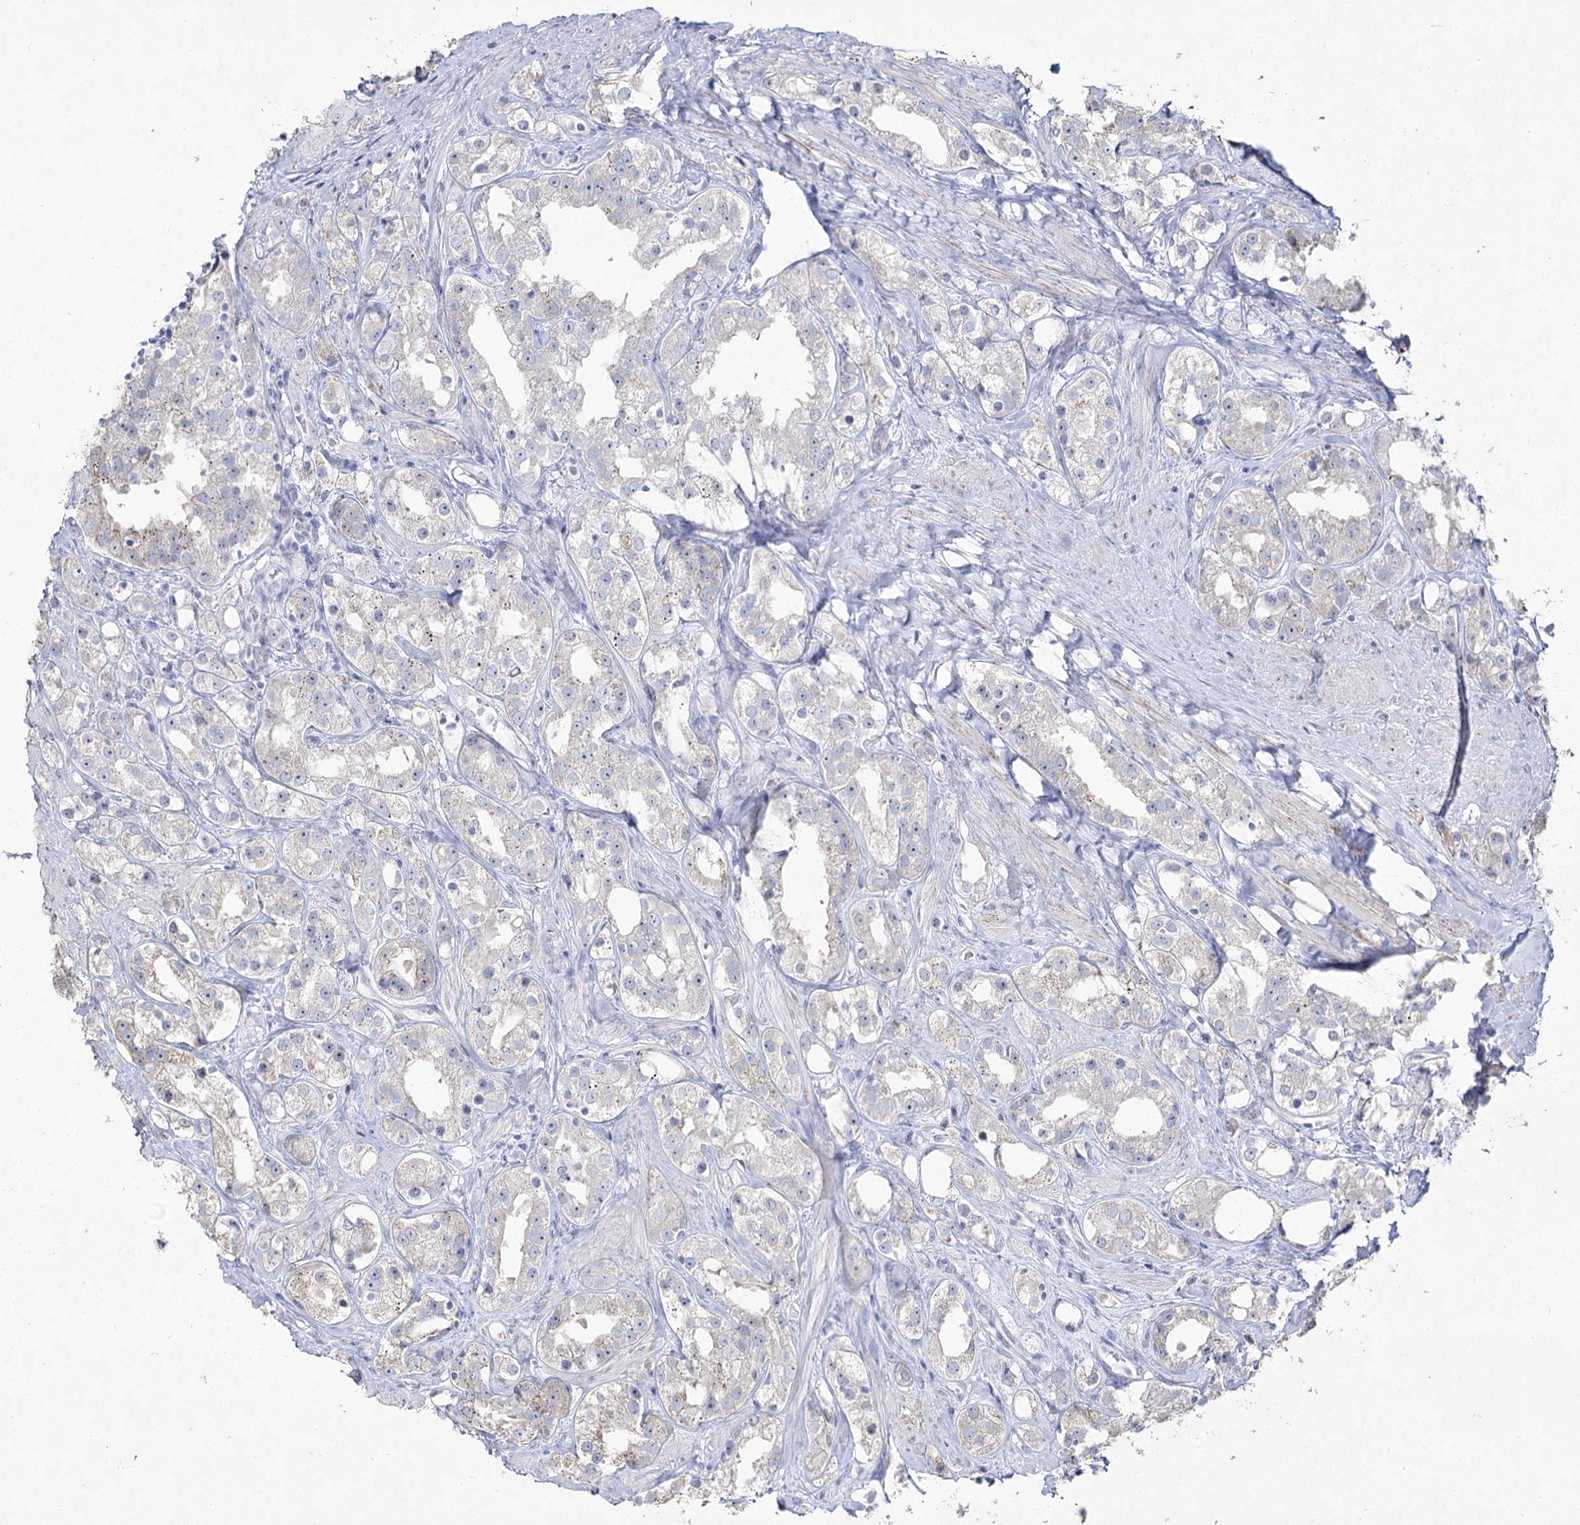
{"staining": {"intensity": "negative", "quantity": "none", "location": "none"}, "tissue": "prostate cancer", "cell_type": "Tumor cells", "image_type": "cancer", "snomed": [{"axis": "morphology", "description": "Adenocarcinoma, NOS"}, {"axis": "topography", "description": "Prostate"}], "caption": "High magnification brightfield microscopy of adenocarcinoma (prostate) stained with DAB (3,3'-diaminobenzidine) (brown) and counterstained with hematoxylin (blue): tumor cells show no significant positivity.", "gene": "DDX50", "patient": {"sex": "male", "age": 79}}